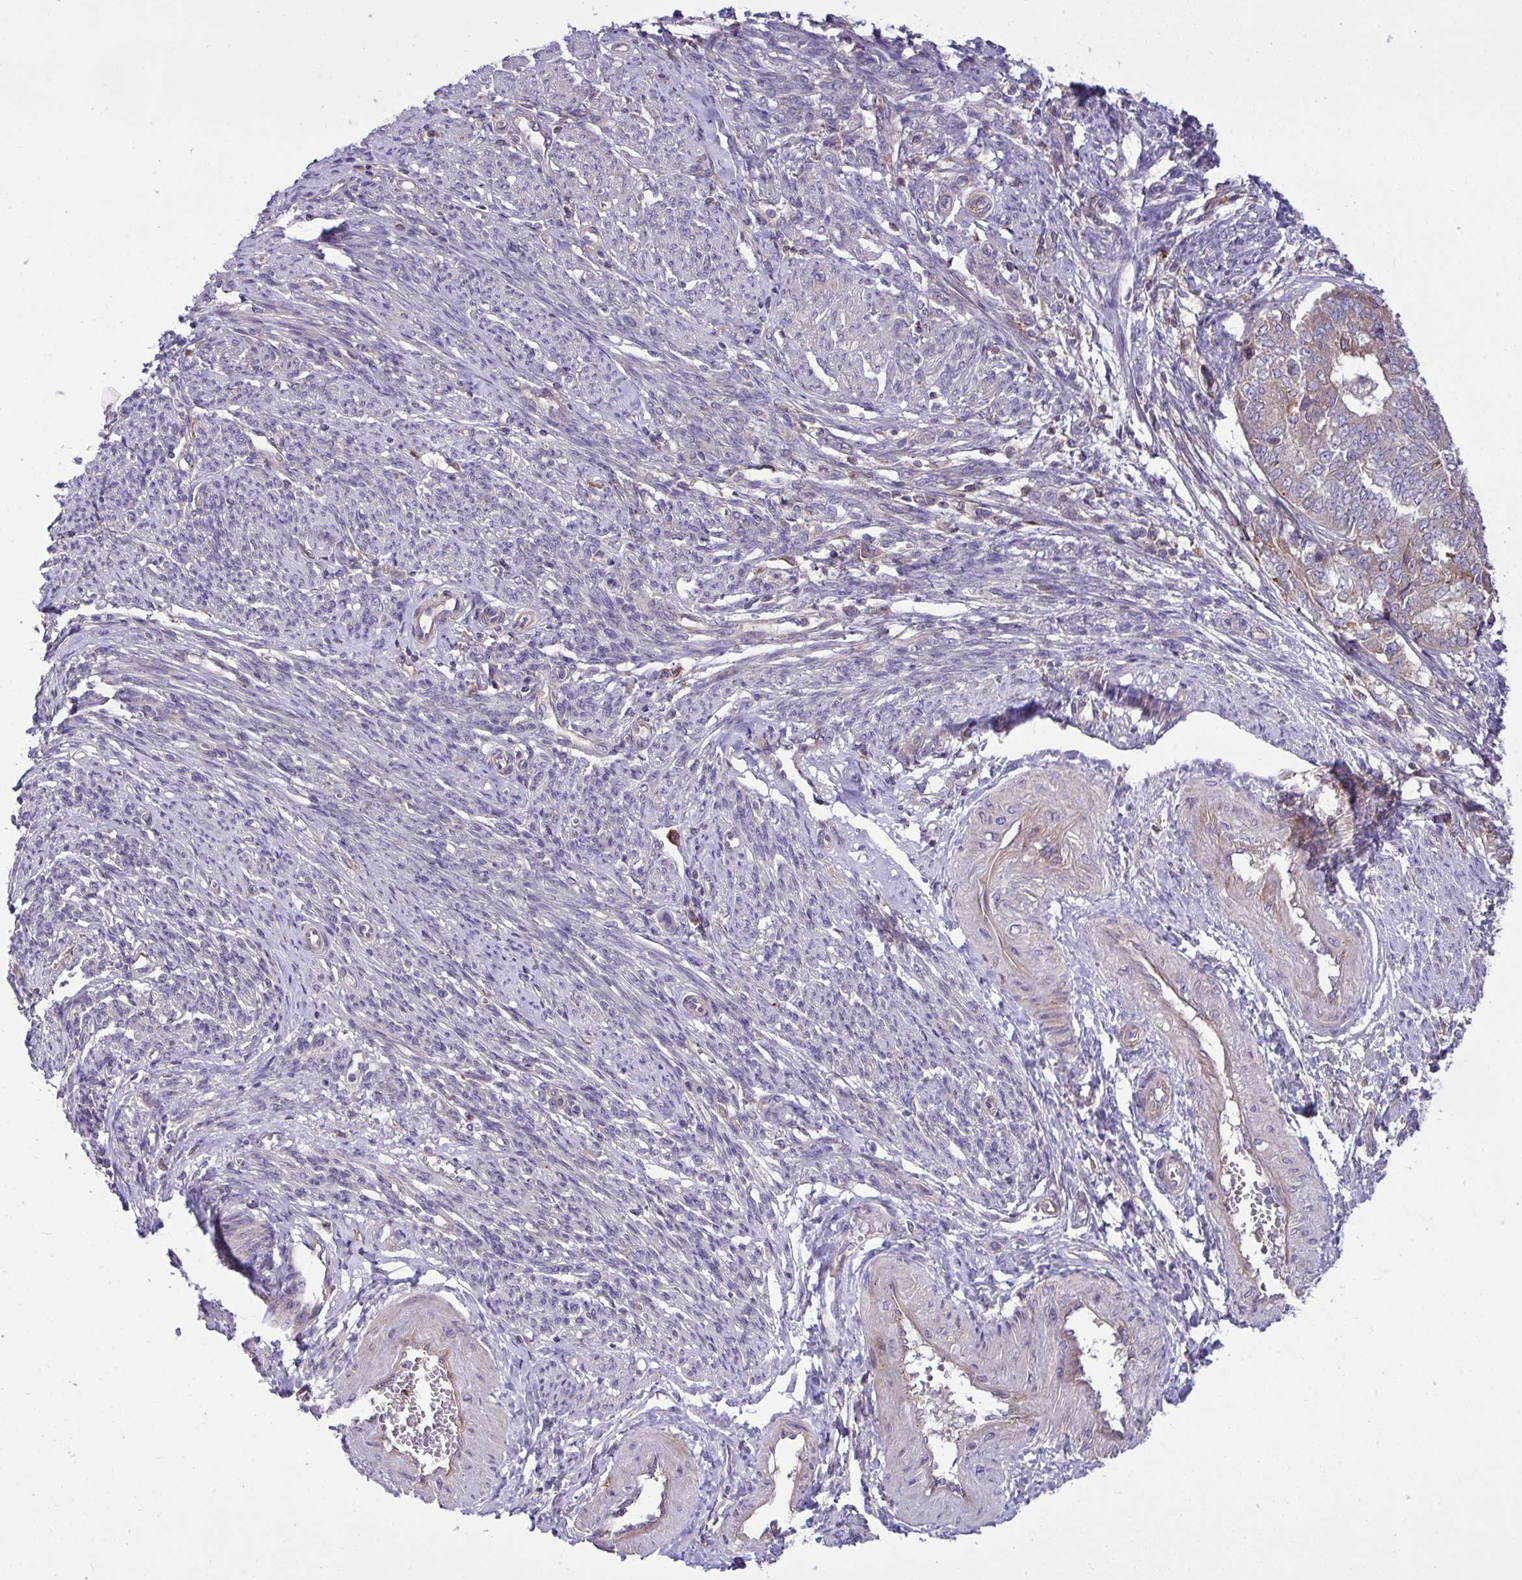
{"staining": {"intensity": "negative", "quantity": "none", "location": "none"}, "tissue": "endometrial cancer", "cell_type": "Tumor cells", "image_type": "cancer", "snomed": [{"axis": "morphology", "description": "Adenocarcinoma, NOS"}, {"axis": "topography", "description": "Endometrium"}], "caption": "IHC of adenocarcinoma (endometrial) shows no staining in tumor cells. Brightfield microscopy of immunohistochemistry stained with DAB (brown) and hematoxylin (blue), captured at high magnification.", "gene": "GRB14", "patient": {"sex": "female", "age": 62}}